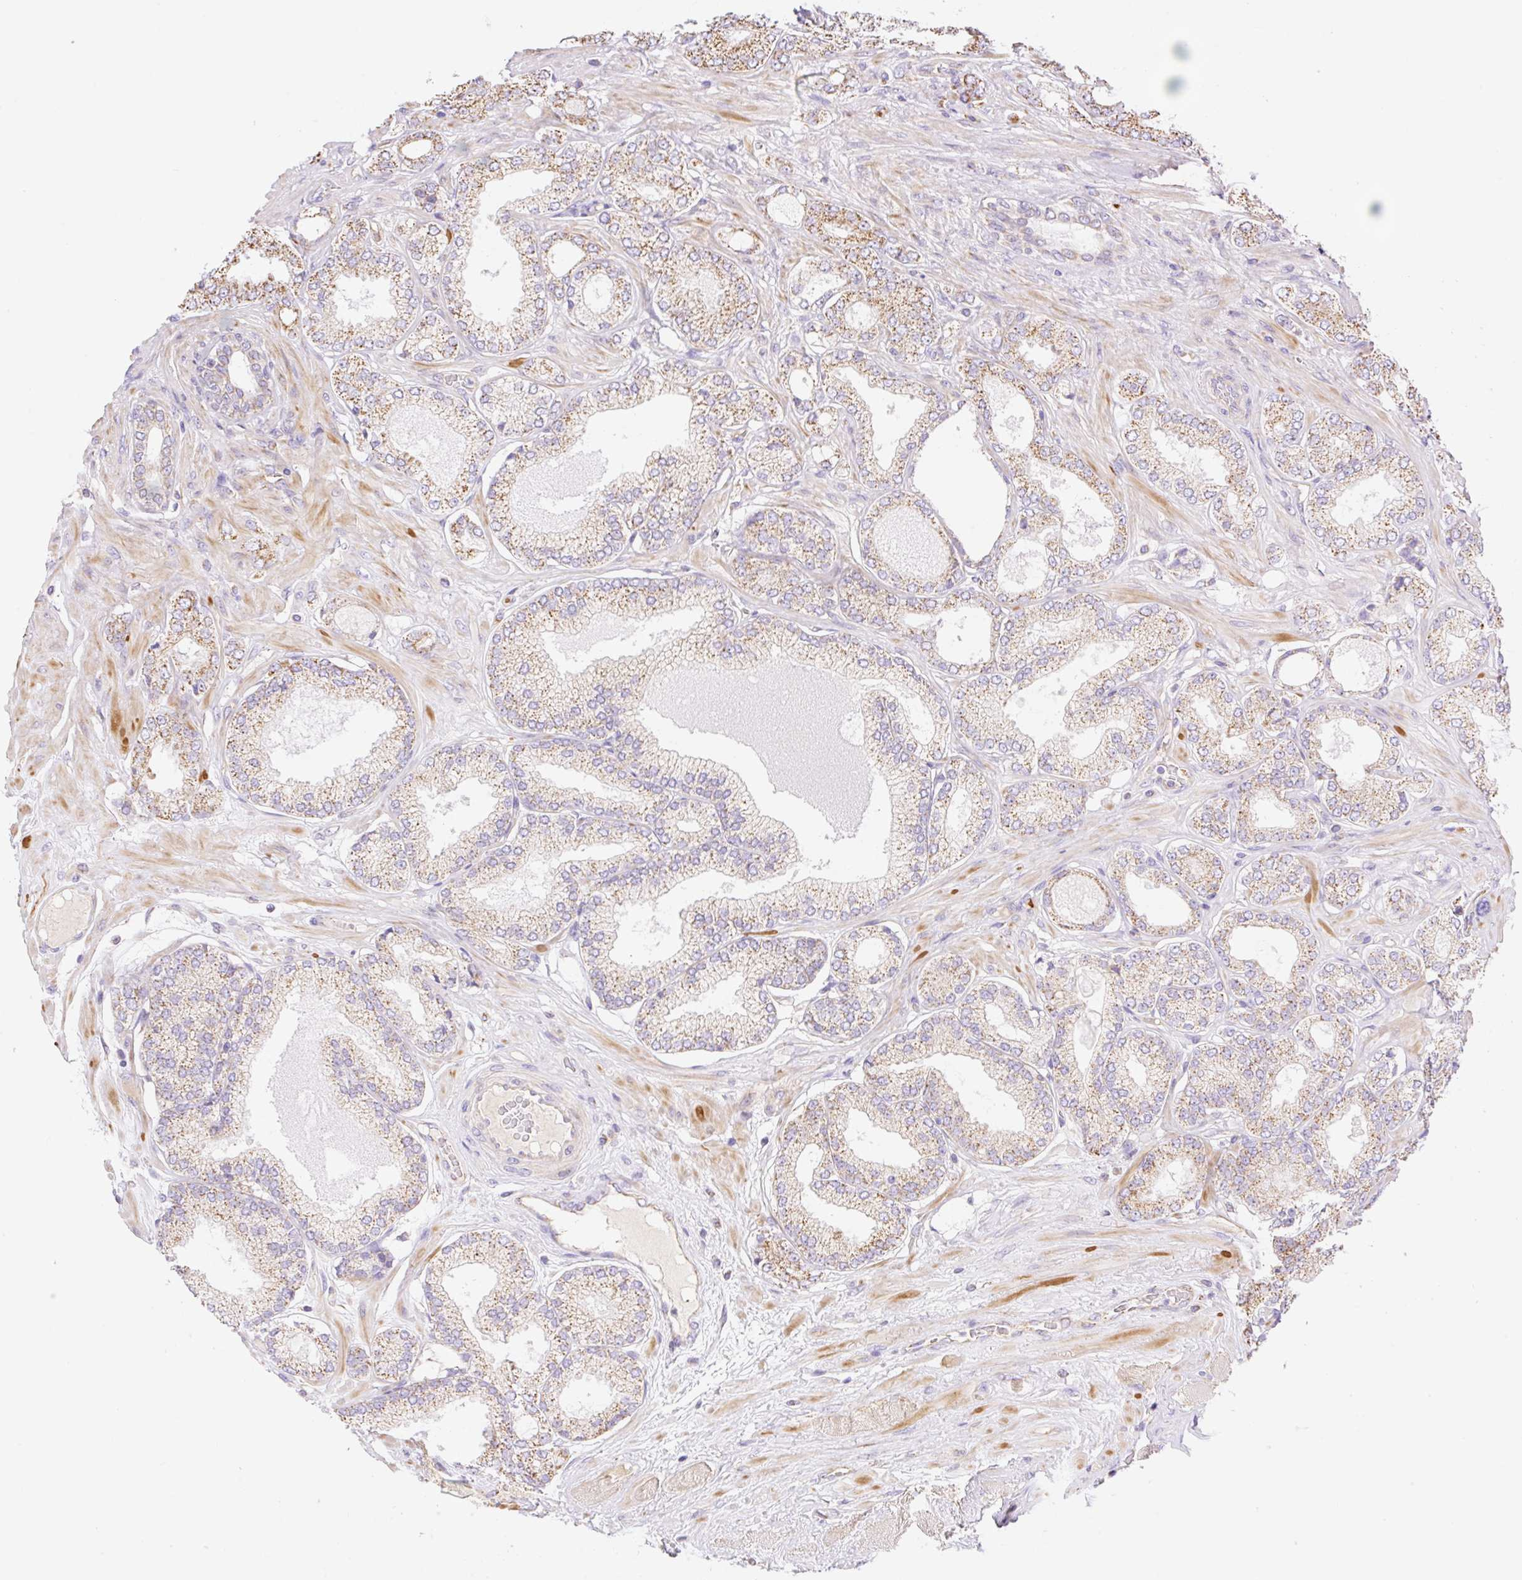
{"staining": {"intensity": "weak", "quantity": "25%-75%", "location": "cytoplasmic/membranous"}, "tissue": "prostate cancer", "cell_type": "Tumor cells", "image_type": "cancer", "snomed": [{"axis": "morphology", "description": "Adenocarcinoma, High grade"}, {"axis": "topography", "description": "Prostate"}], "caption": "High-grade adenocarcinoma (prostate) stained with immunohistochemistry (IHC) demonstrates weak cytoplasmic/membranous staining in about 25%-75% of tumor cells.", "gene": "ESAM", "patient": {"sex": "male", "age": 68}}